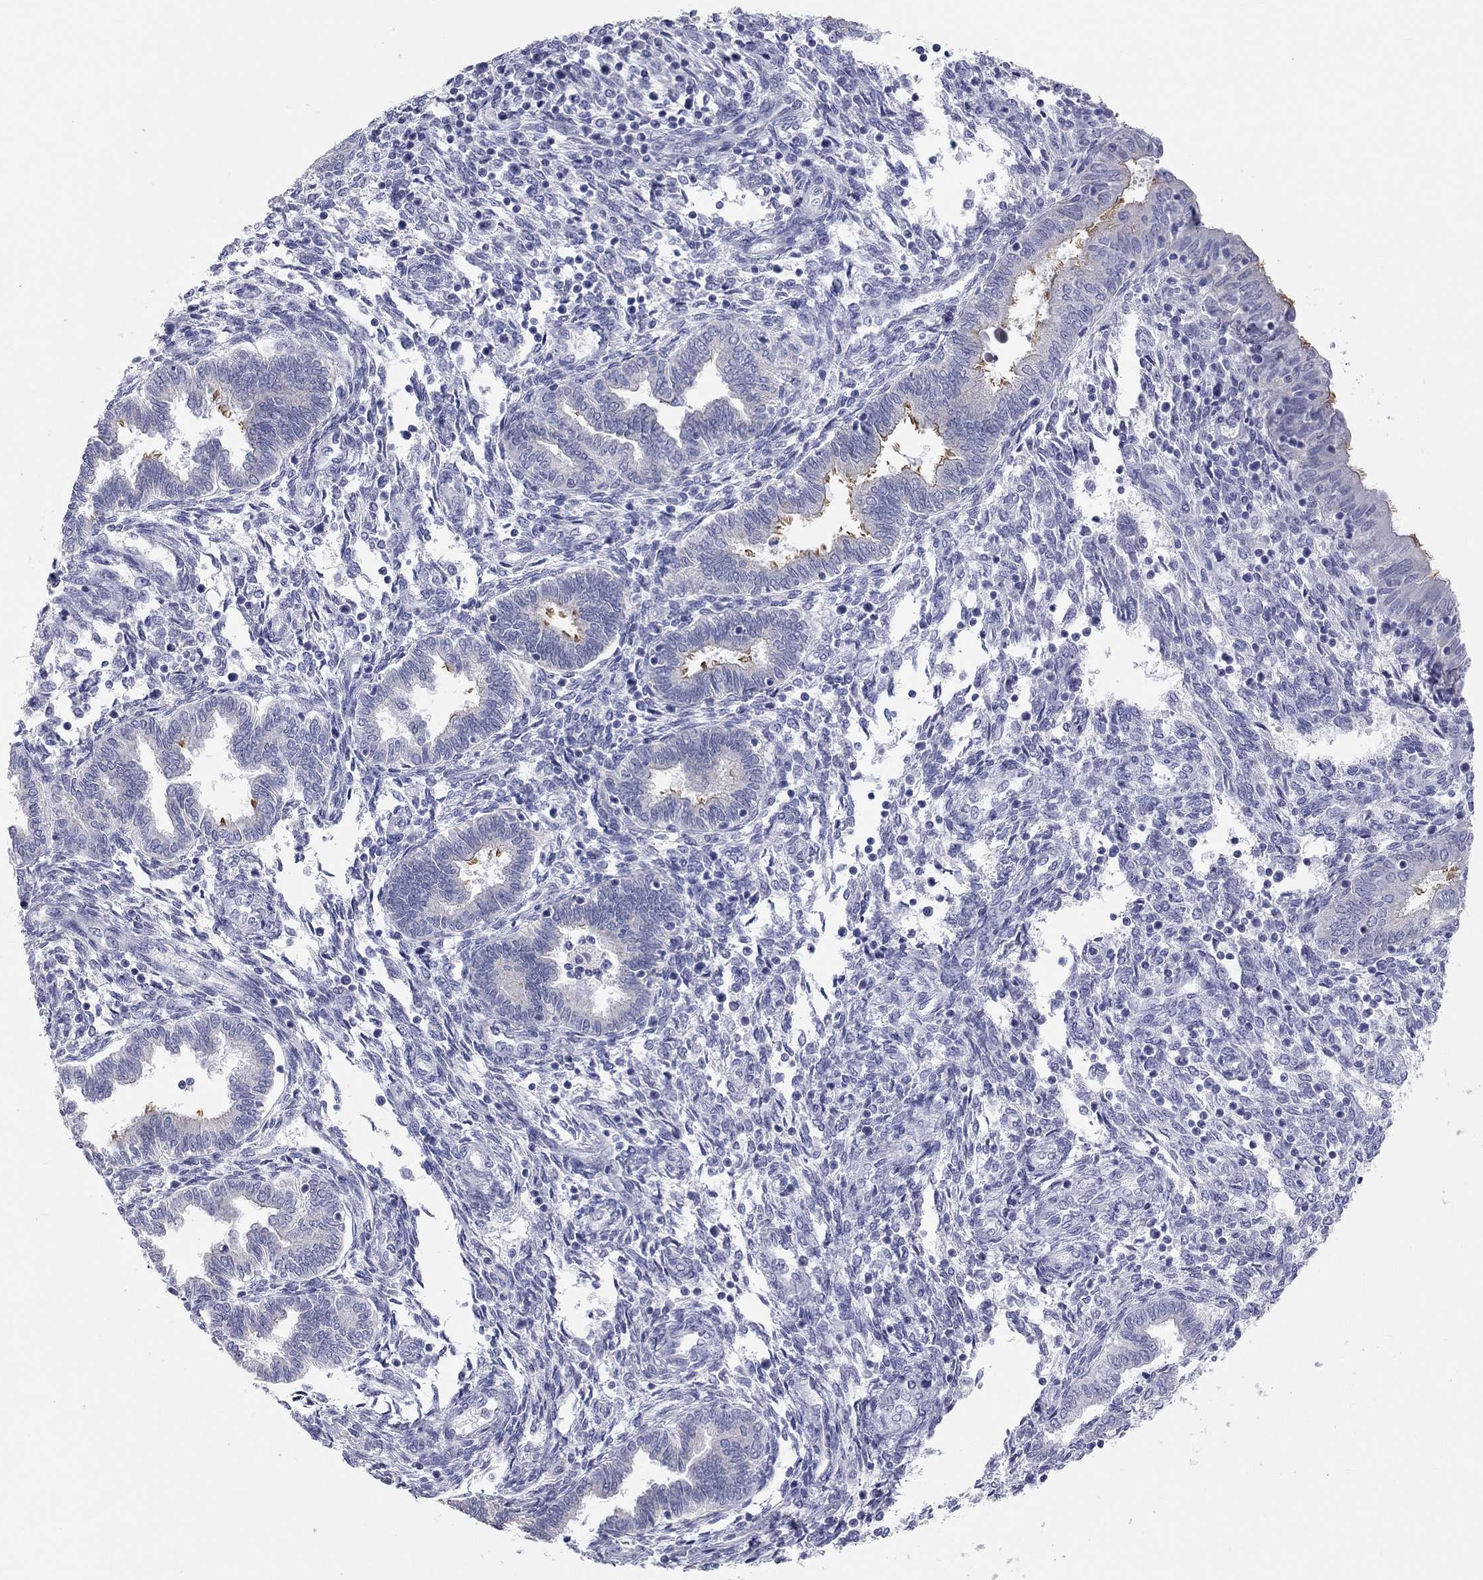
{"staining": {"intensity": "negative", "quantity": "none", "location": "none"}, "tissue": "endometrium", "cell_type": "Cells in endometrial stroma", "image_type": "normal", "snomed": [{"axis": "morphology", "description": "Normal tissue, NOS"}, {"axis": "topography", "description": "Endometrium"}], "caption": "Immunohistochemistry (IHC) photomicrograph of benign human endometrium stained for a protein (brown), which displays no positivity in cells in endometrial stroma.", "gene": "AK8", "patient": {"sex": "female", "age": 42}}